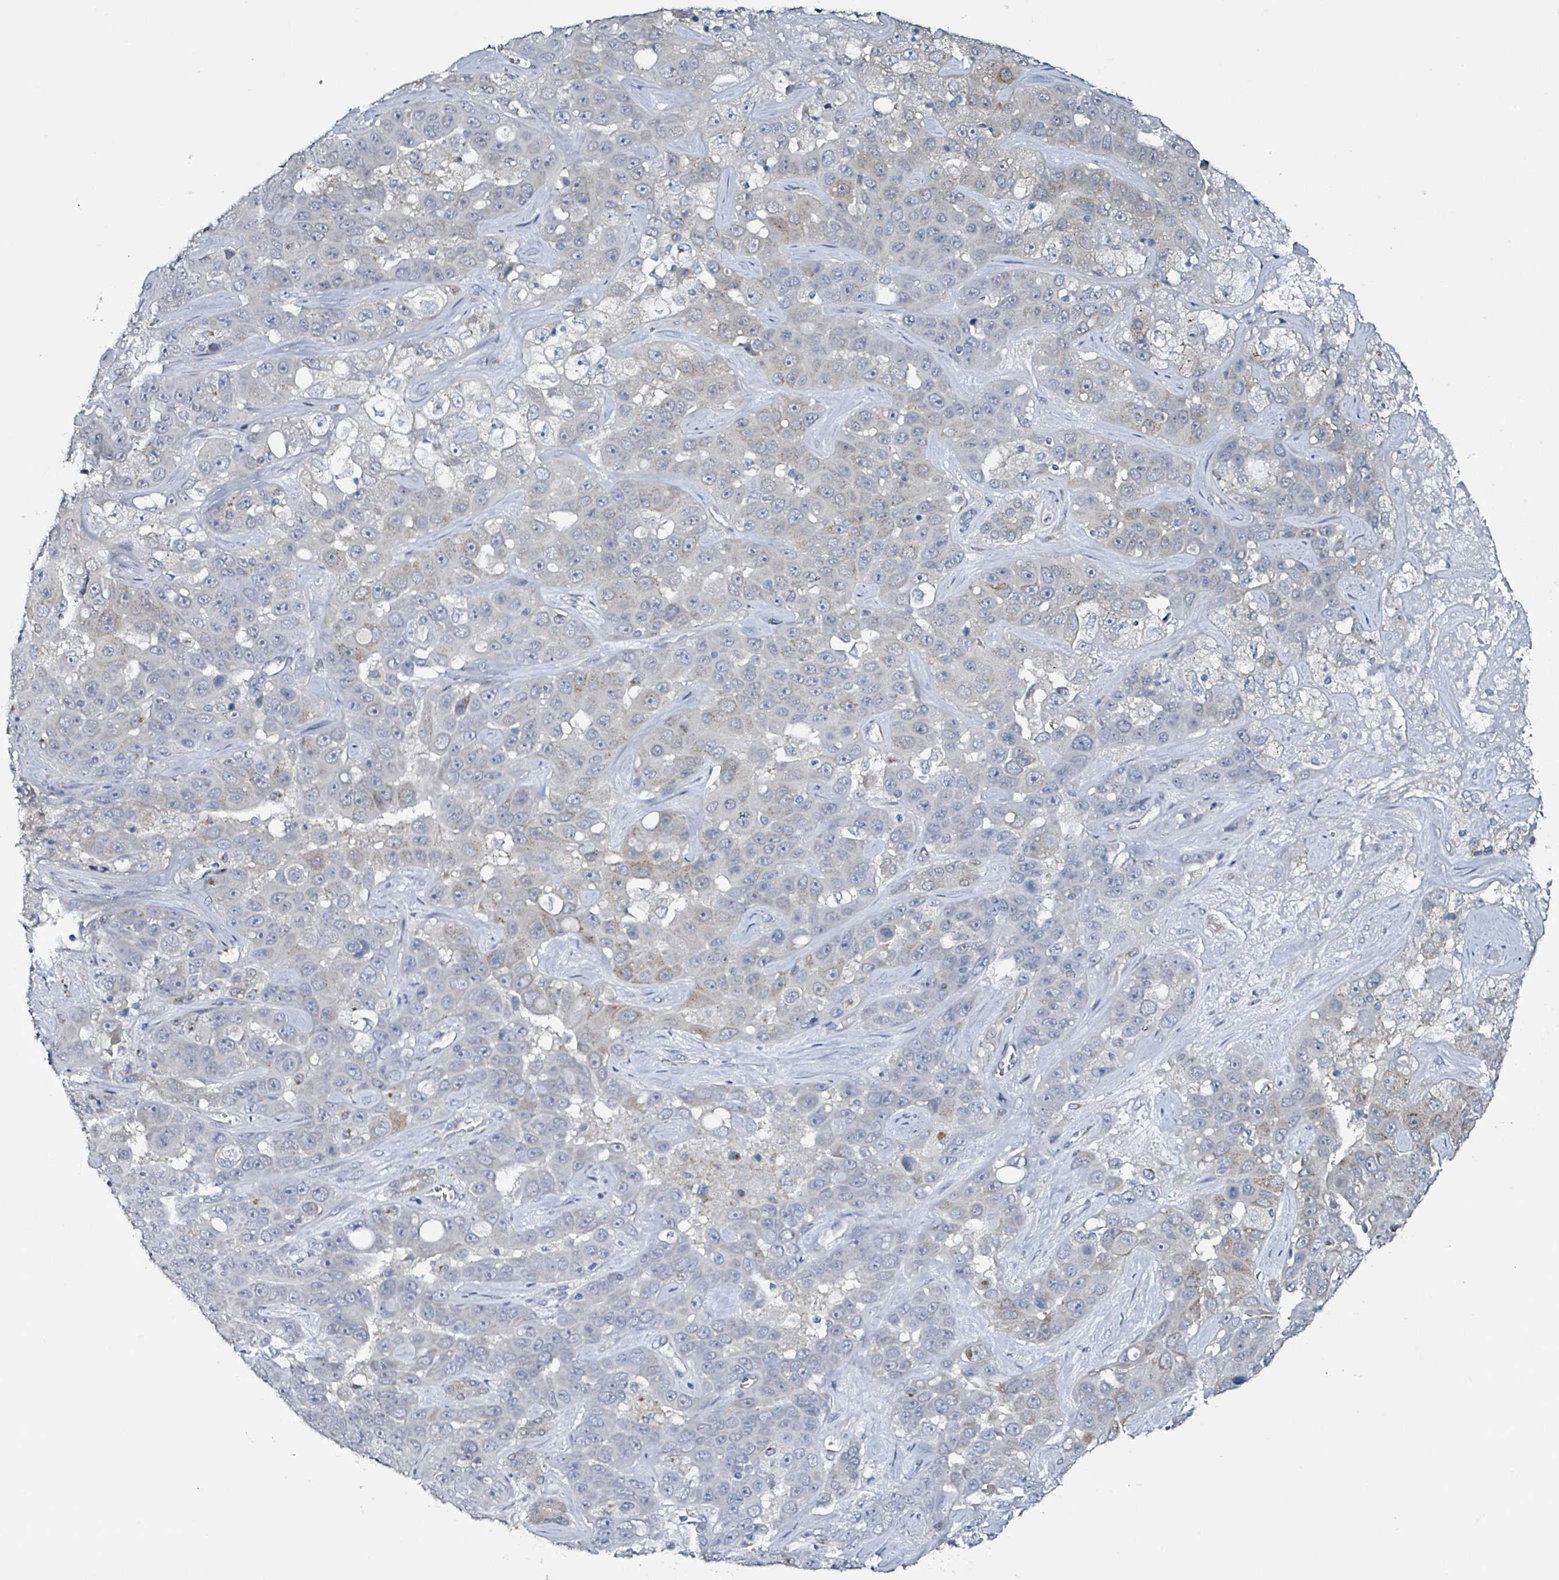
{"staining": {"intensity": "negative", "quantity": "none", "location": "none"}, "tissue": "liver cancer", "cell_type": "Tumor cells", "image_type": "cancer", "snomed": [{"axis": "morphology", "description": "Cholangiocarcinoma"}, {"axis": "topography", "description": "Liver"}], "caption": "Tumor cells are negative for protein expression in human cholangiocarcinoma (liver).", "gene": "B3GAT3", "patient": {"sex": "female", "age": 52}}